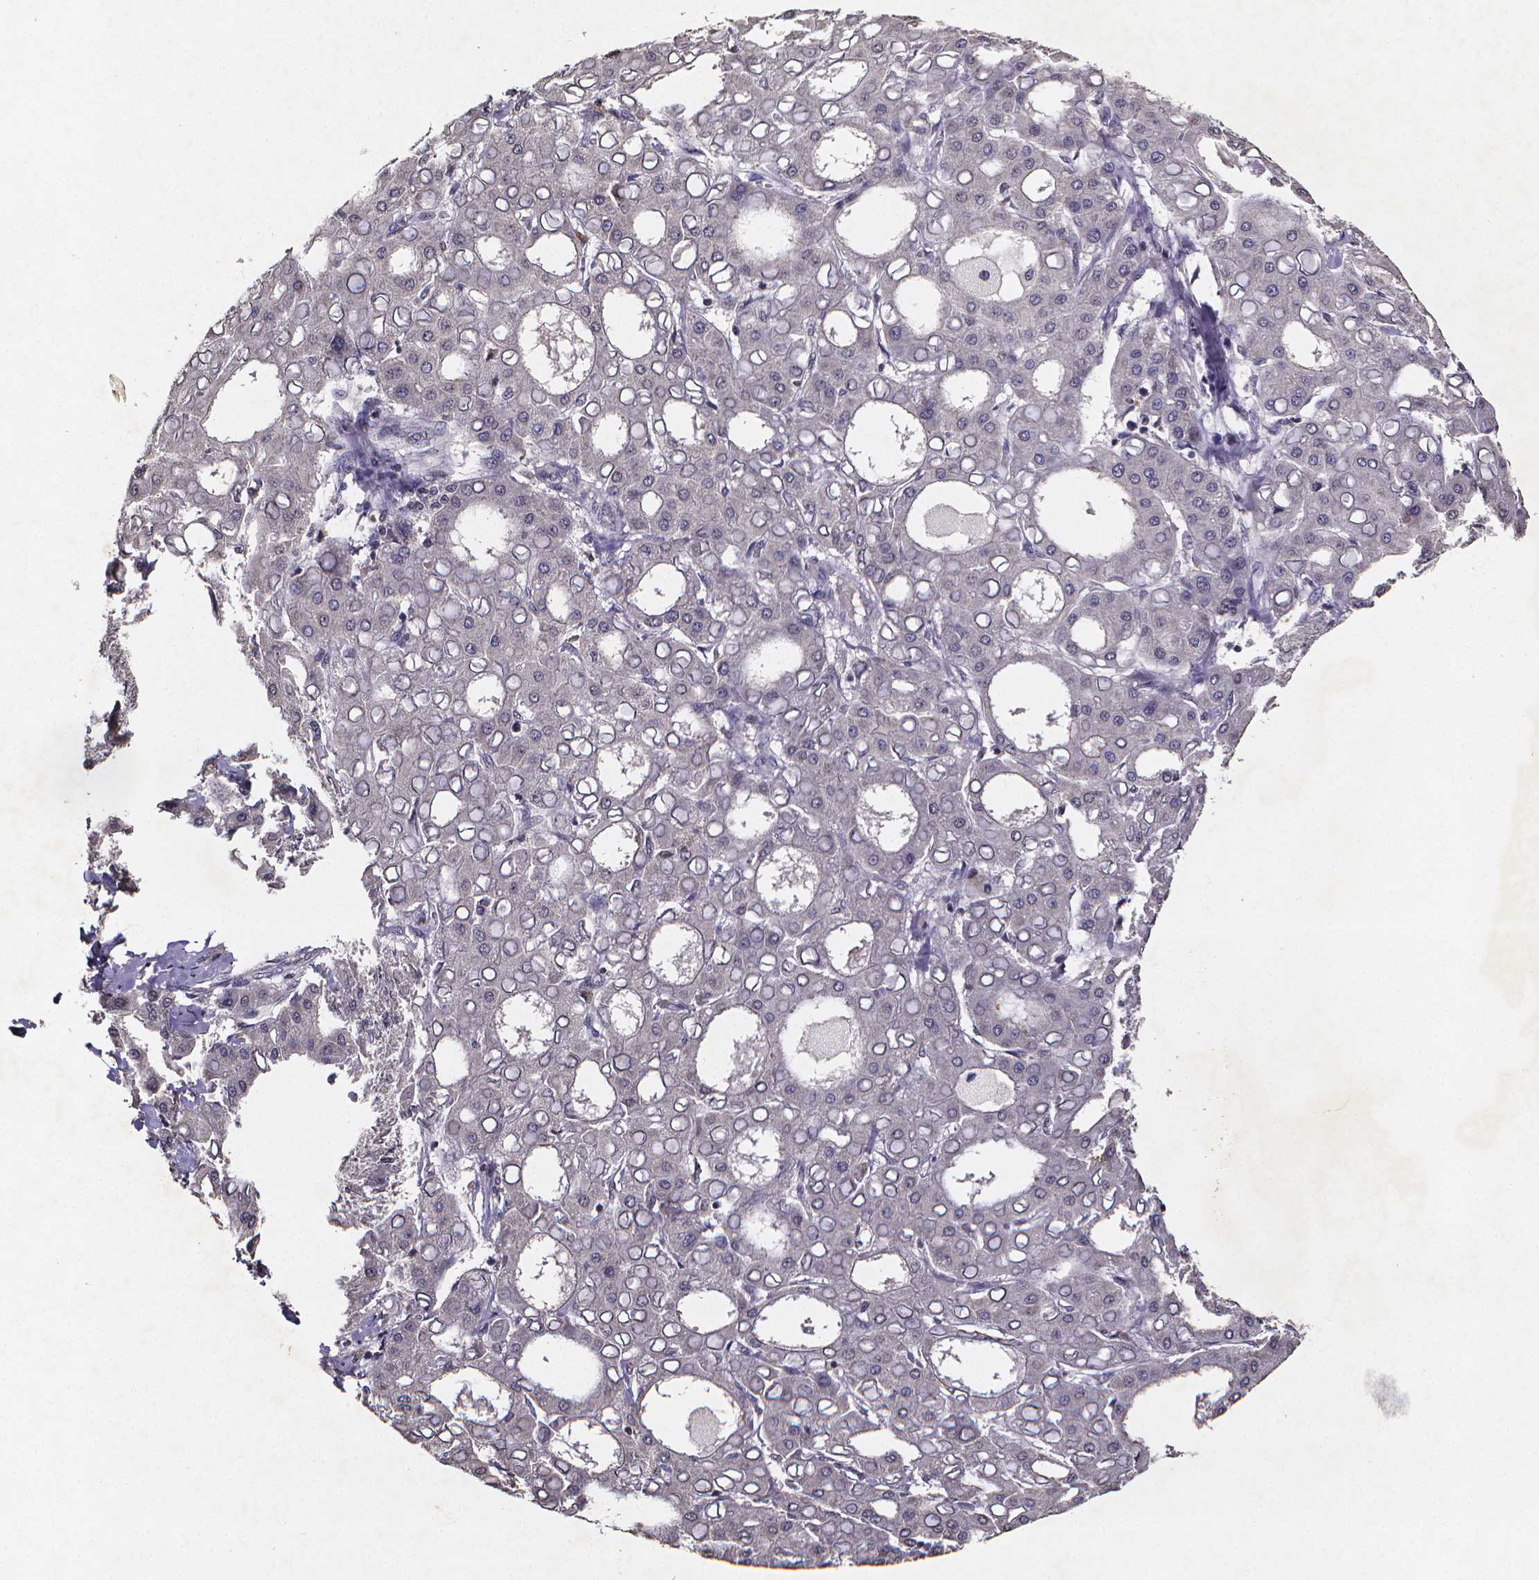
{"staining": {"intensity": "negative", "quantity": "none", "location": "none"}, "tissue": "liver cancer", "cell_type": "Tumor cells", "image_type": "cancer", "snomed": [{"axis": "morphology", "description": "Carcinoma, Hepatocellular, NOS"}, {"axis": "topography", "description": "Liver"}], "caption": "Immunohistochemistry (IHC) image of neoplastic tissue: human liver cancer (hepatocellular carcinoma) stained with DAB (3,3'-diaminobenzidine) exhibits no significant protein expression in tumor cells. Brightfield microscopy of immunohistochemistry stained with DAB (3,3'-diaminobenzidine) (brown) and hematoxylin (blue), captured at high magnification.", "gene": "TP73", "patient": {"sex": "male", "age": 65}}